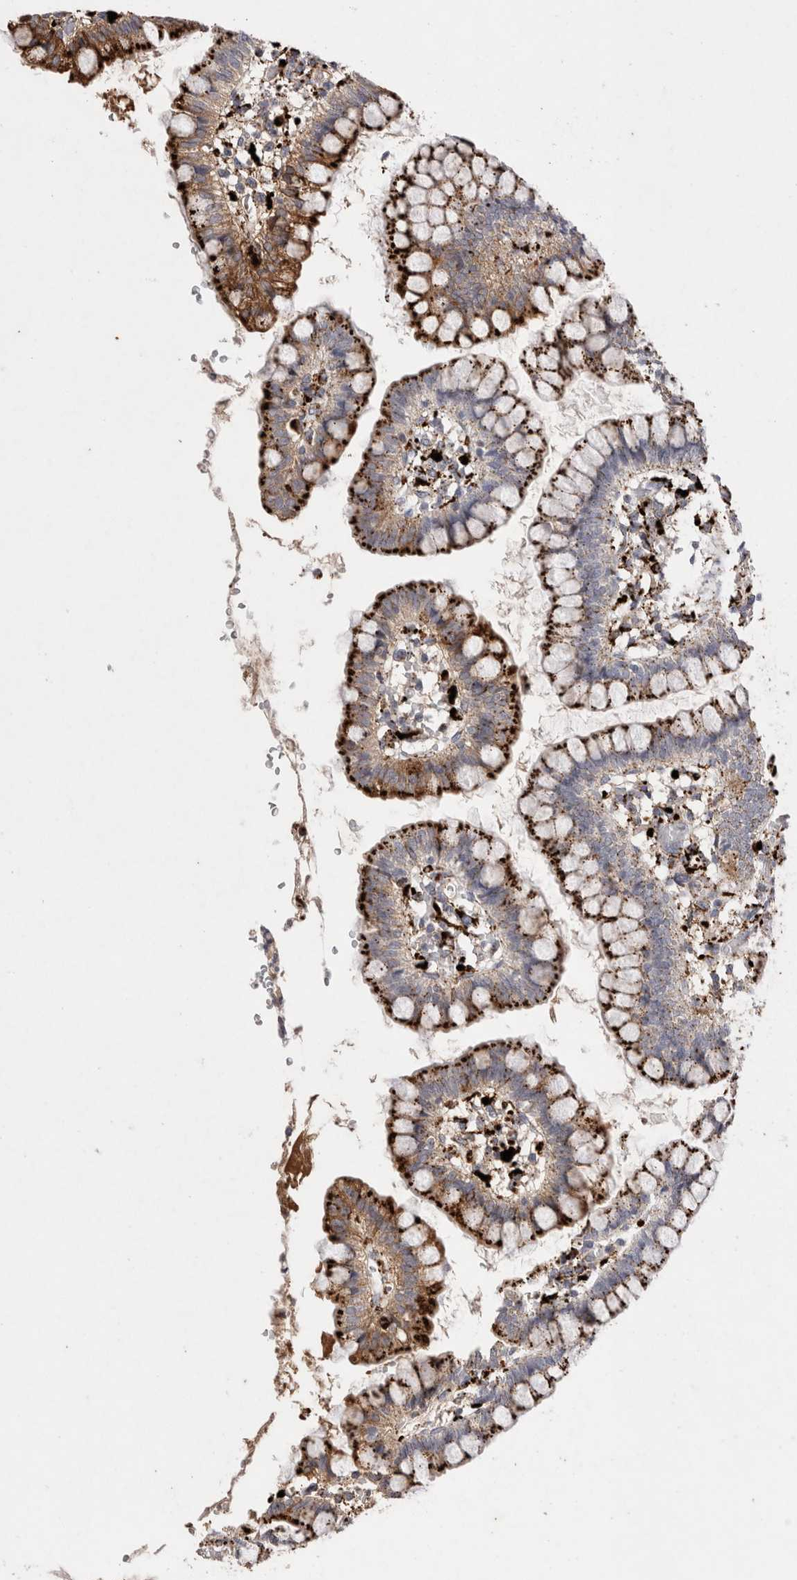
{"staining": {"intensity": "strong", "quantity": ">75%", "location": "cytoplasmic/membranous"}, "tissue": "small intestine", "cell_type": "Glandular cells", "image_type": "normal", "snomed": [{"axis": "morphology", "description": "Normal tissue, NOS"}, {"axis": "morphology", "description": "Developmental malformation"}, {"axis": "topography", "description": "Small intestine"}], "caption": "Approximately >75% of glandular cells in benign small intestine reveal strong cytoplasmic/membranous protein positivity as visualized by brown immunohistochemical staining.", "gene": "CTSA", "patient": {"sex": "male"}}